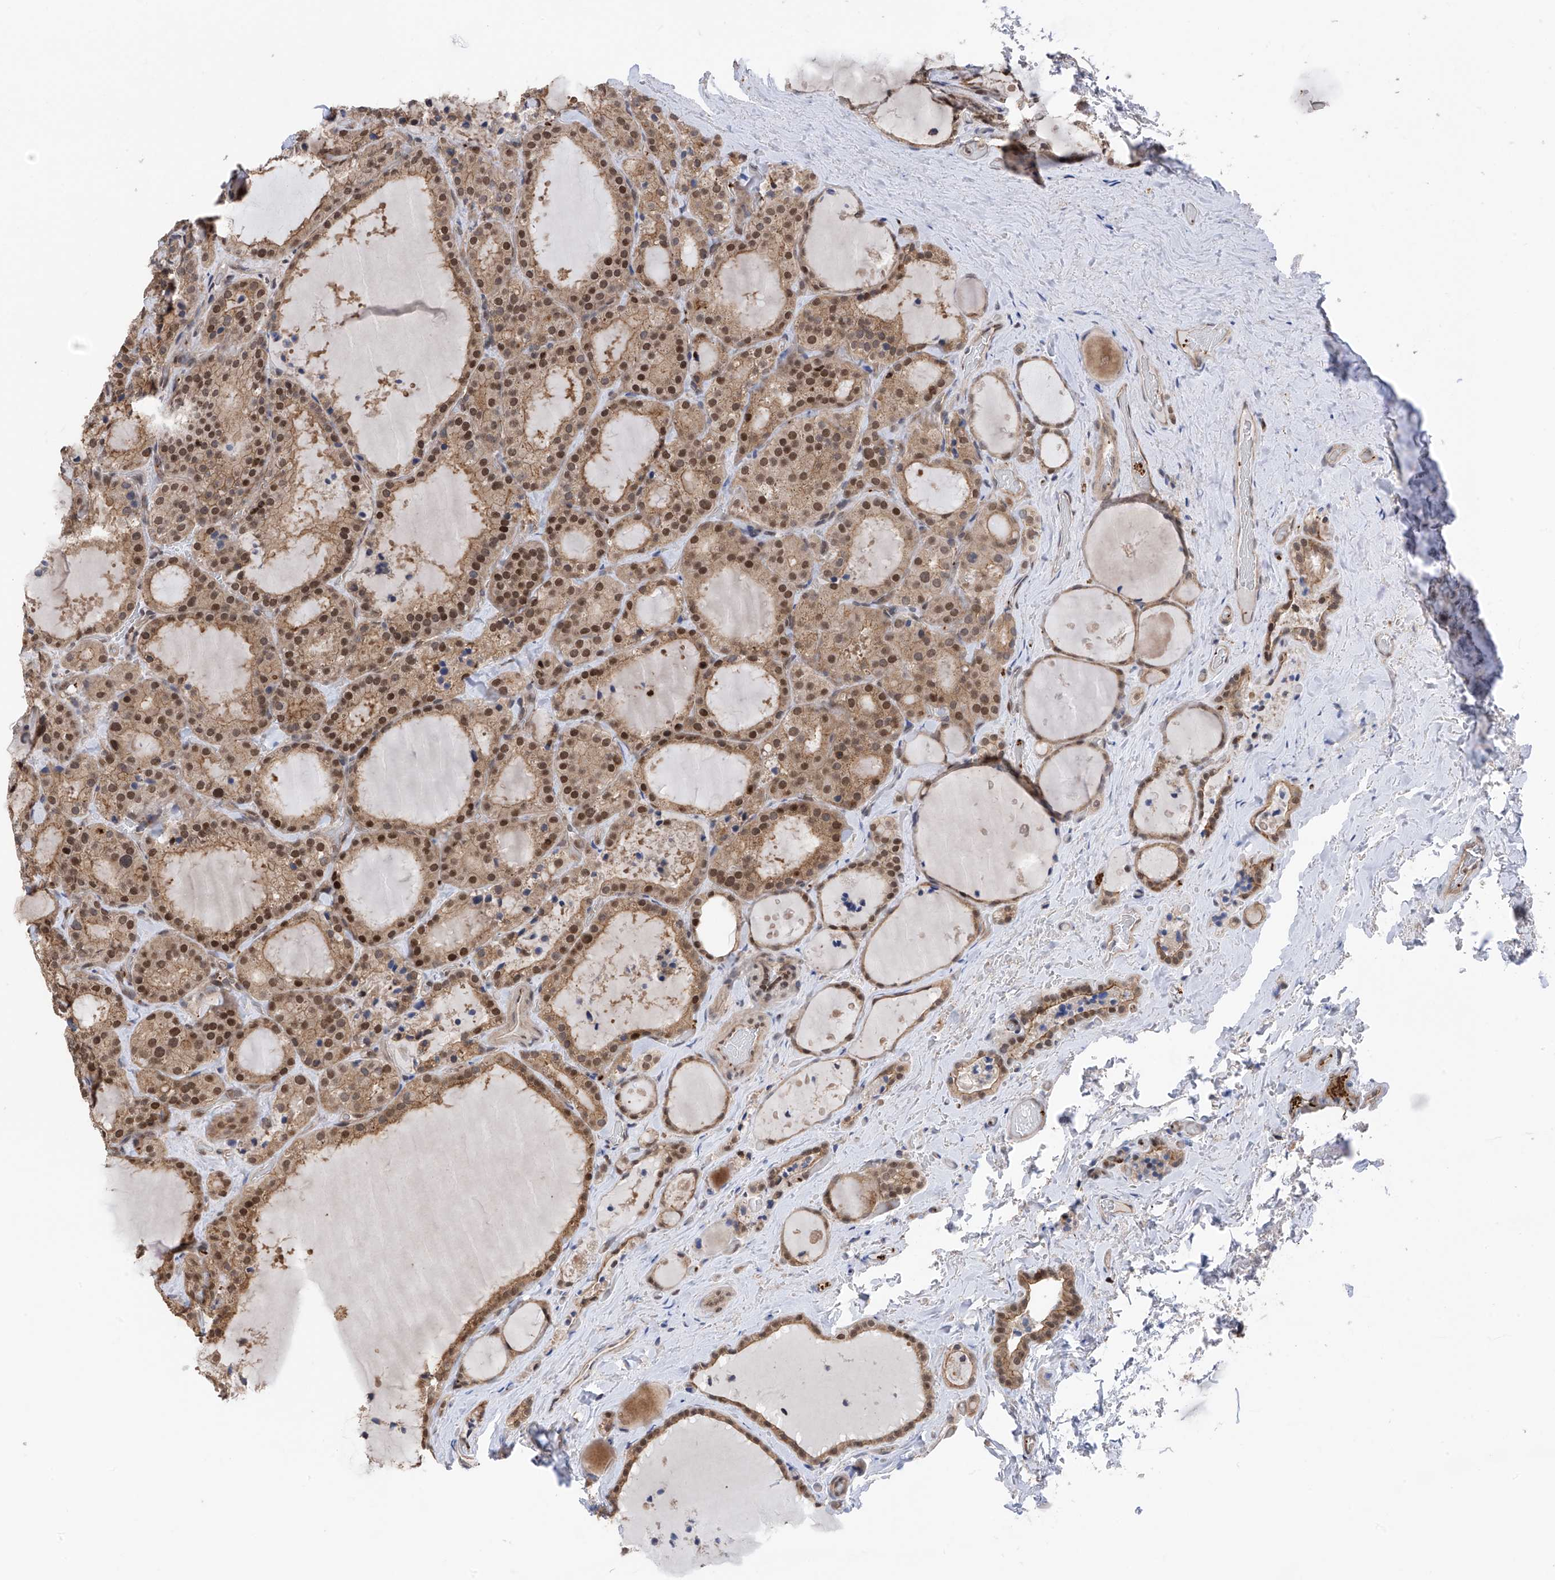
{"staining": {"intensity": "moderate", "quantity": ">75%", "location": "cytoplasmic/membranous,nuclear"}, "tissue": "thyroid cancer", "cell_type": "Tumor cells", "image_type": "cancer", "snomed": [{"axis": "morphology", "description": "Papillary adenocarcinoma, NOS"}, {"axis": "topography", "description": "Thyroid gland"}], "caption": "Protein expression analysis of human thyroid papillary adenocarcinoma reveals moderate cytoplasmic/membranous and nuclear expression in approximately >75% of tumor cells.", "gene": "DNAJC9", "patient": {"sex": "male", "age": 77}}